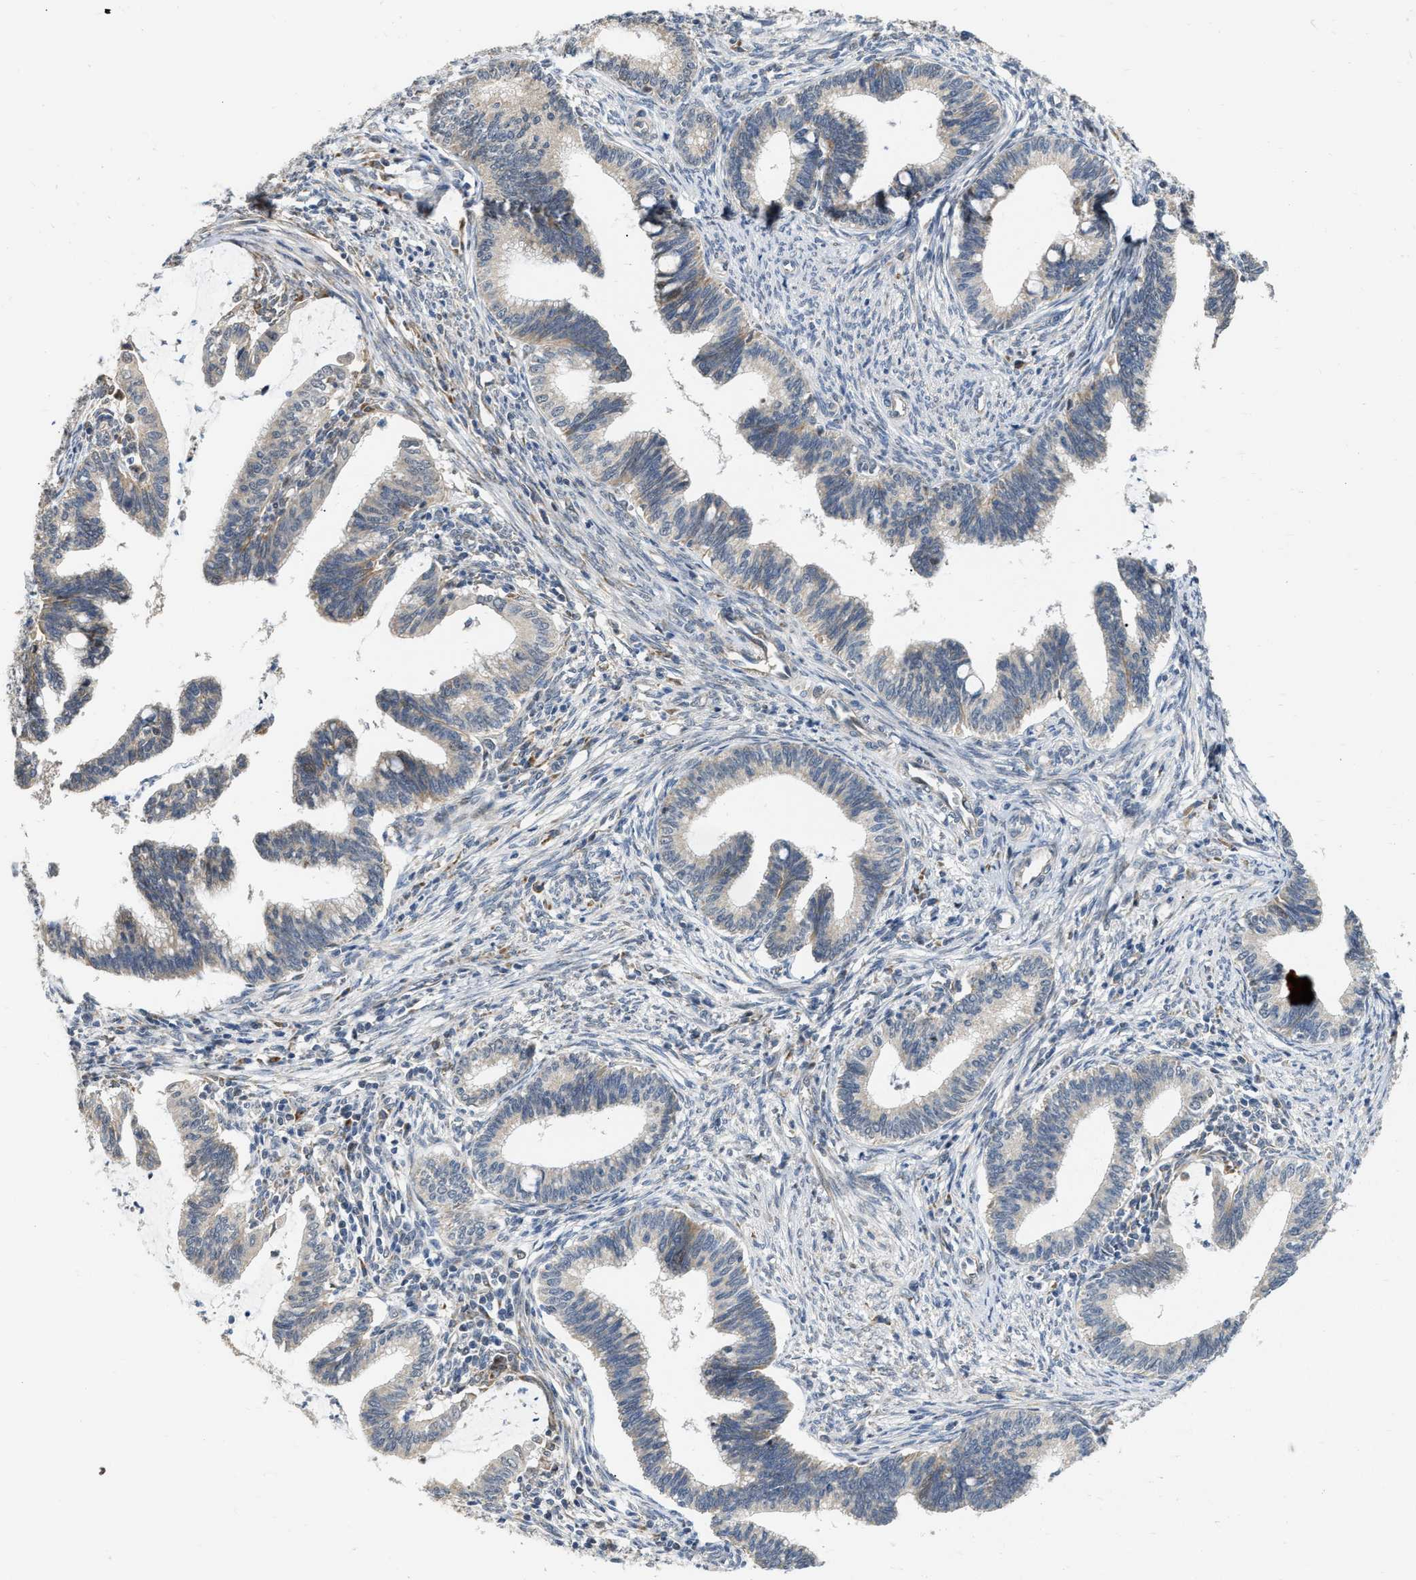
{"staining": {"intensity": "moderate", "quantity": "<25%", "location": "cytoplasmic/membranous"}, "tissue": "cervical cancer", "cell_type": "Tumor cells", "image_type": "cancer", "snomed": [{"axis": "morphology", "description": "Adenocarcinoma, NOS"}, {"axis": "topography", "description": "Cervix"}], "caption": "Adenocarcinoma (cervical) tissue demonstrates moderate cytoplasmic/membranous positivity in approximately <25% of tumor cells, visualized by immunohistochemistry. The protein is stained brown, and the nuclei are stained in blue (DAB (3,3'-diaminobenzidine) IHC with brightfield microscopy, high magnification).", "gene": "DEPTOR", "patient": {"sex": "female", "age": 36}}